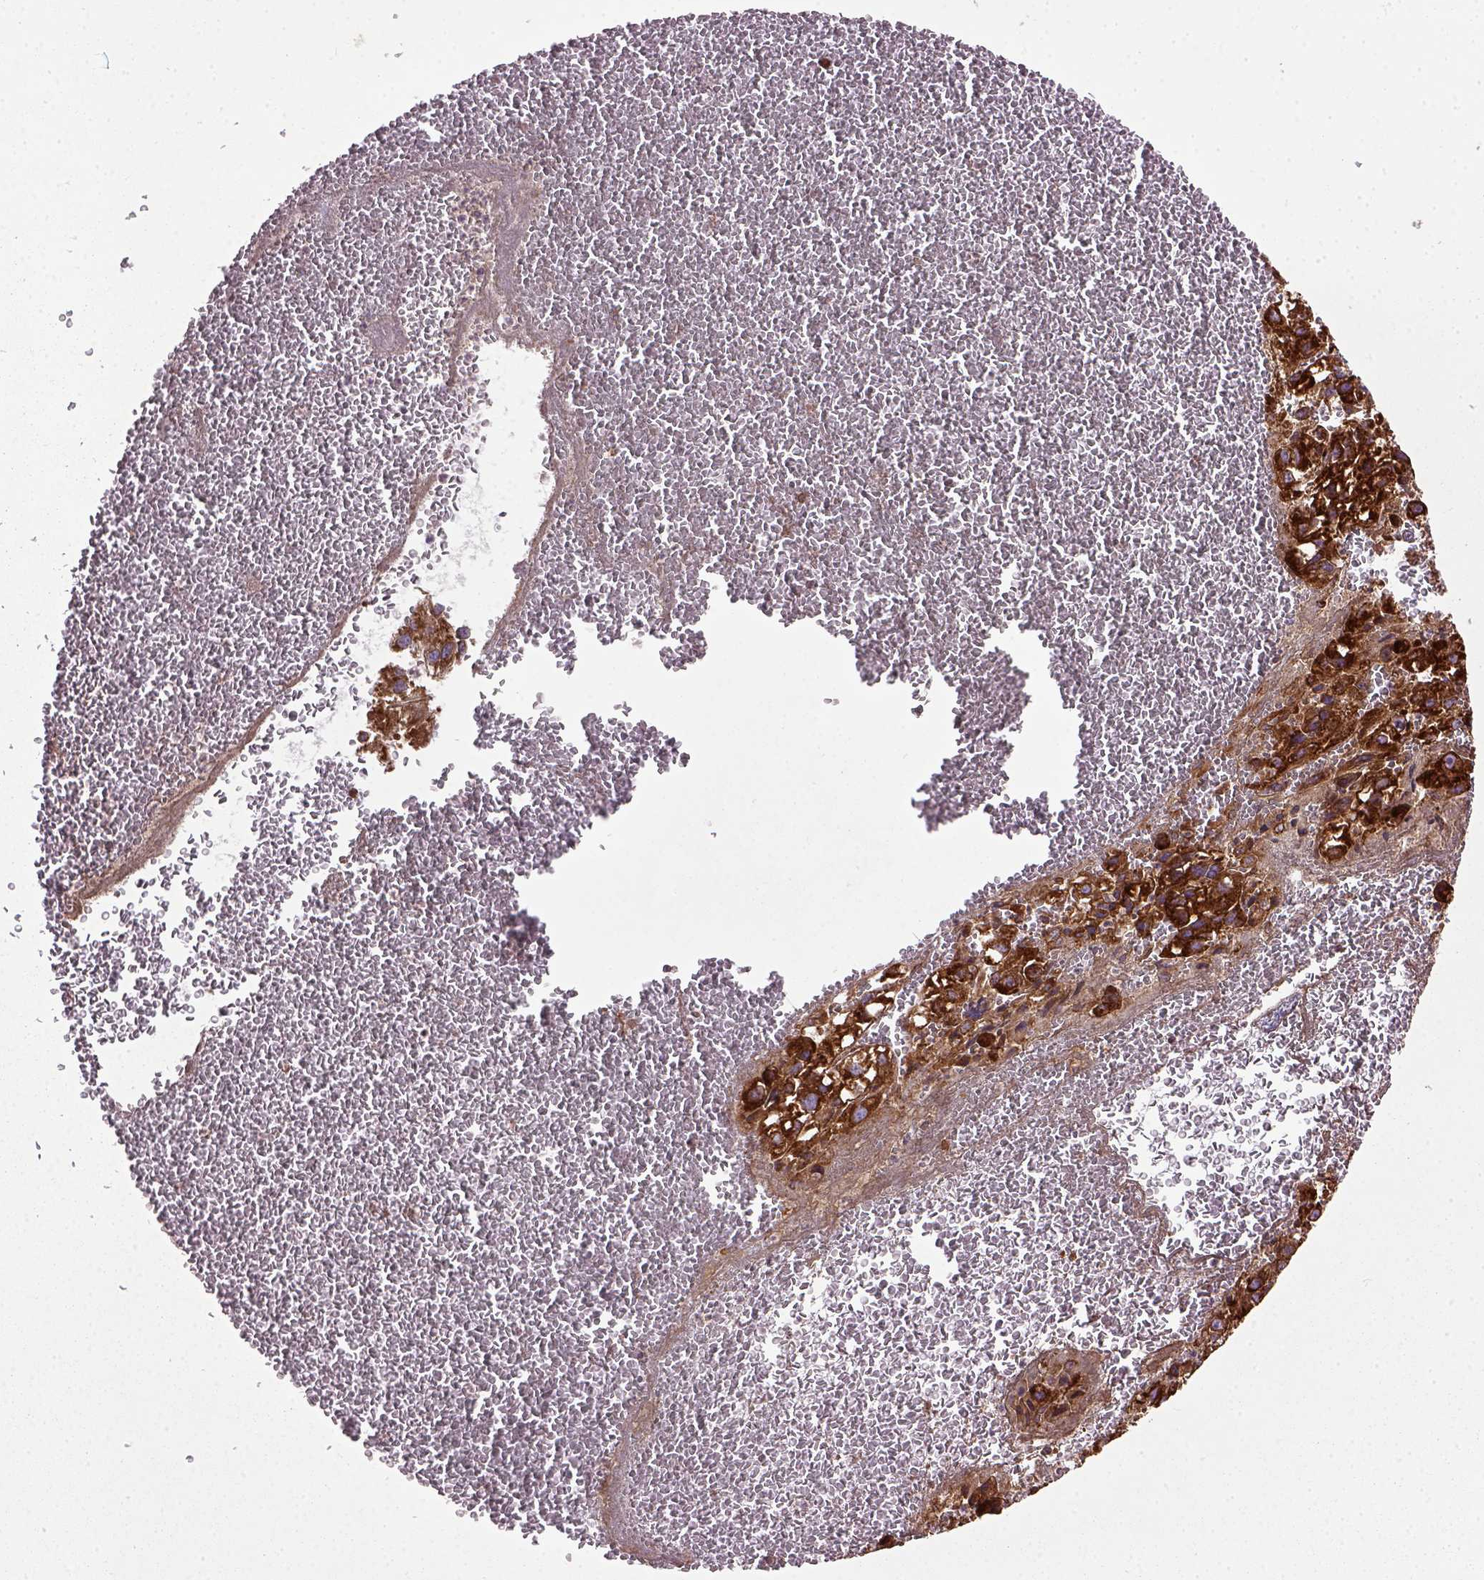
{"staining": {"intensity": "strong", "quantity": ">75%", "location": "cytoplasmic/membranous"}, "tissue": "liver cancer", "cell_type": "Tumor cells", "image_type": "cancer", "snomed": [{"axis": "morphology", "description": "Carcinoma, Hepatocellular, NOS"}, {"axis": "topography", "description": "Liver"}], "caption": "A photomicrograph of liver cancer stained for a protein displays strong cytoplasmic/membranous brown staining in tumor cells.", "gene": "CAPRIN1", "patient": {"sex": "female", "age": 70}}